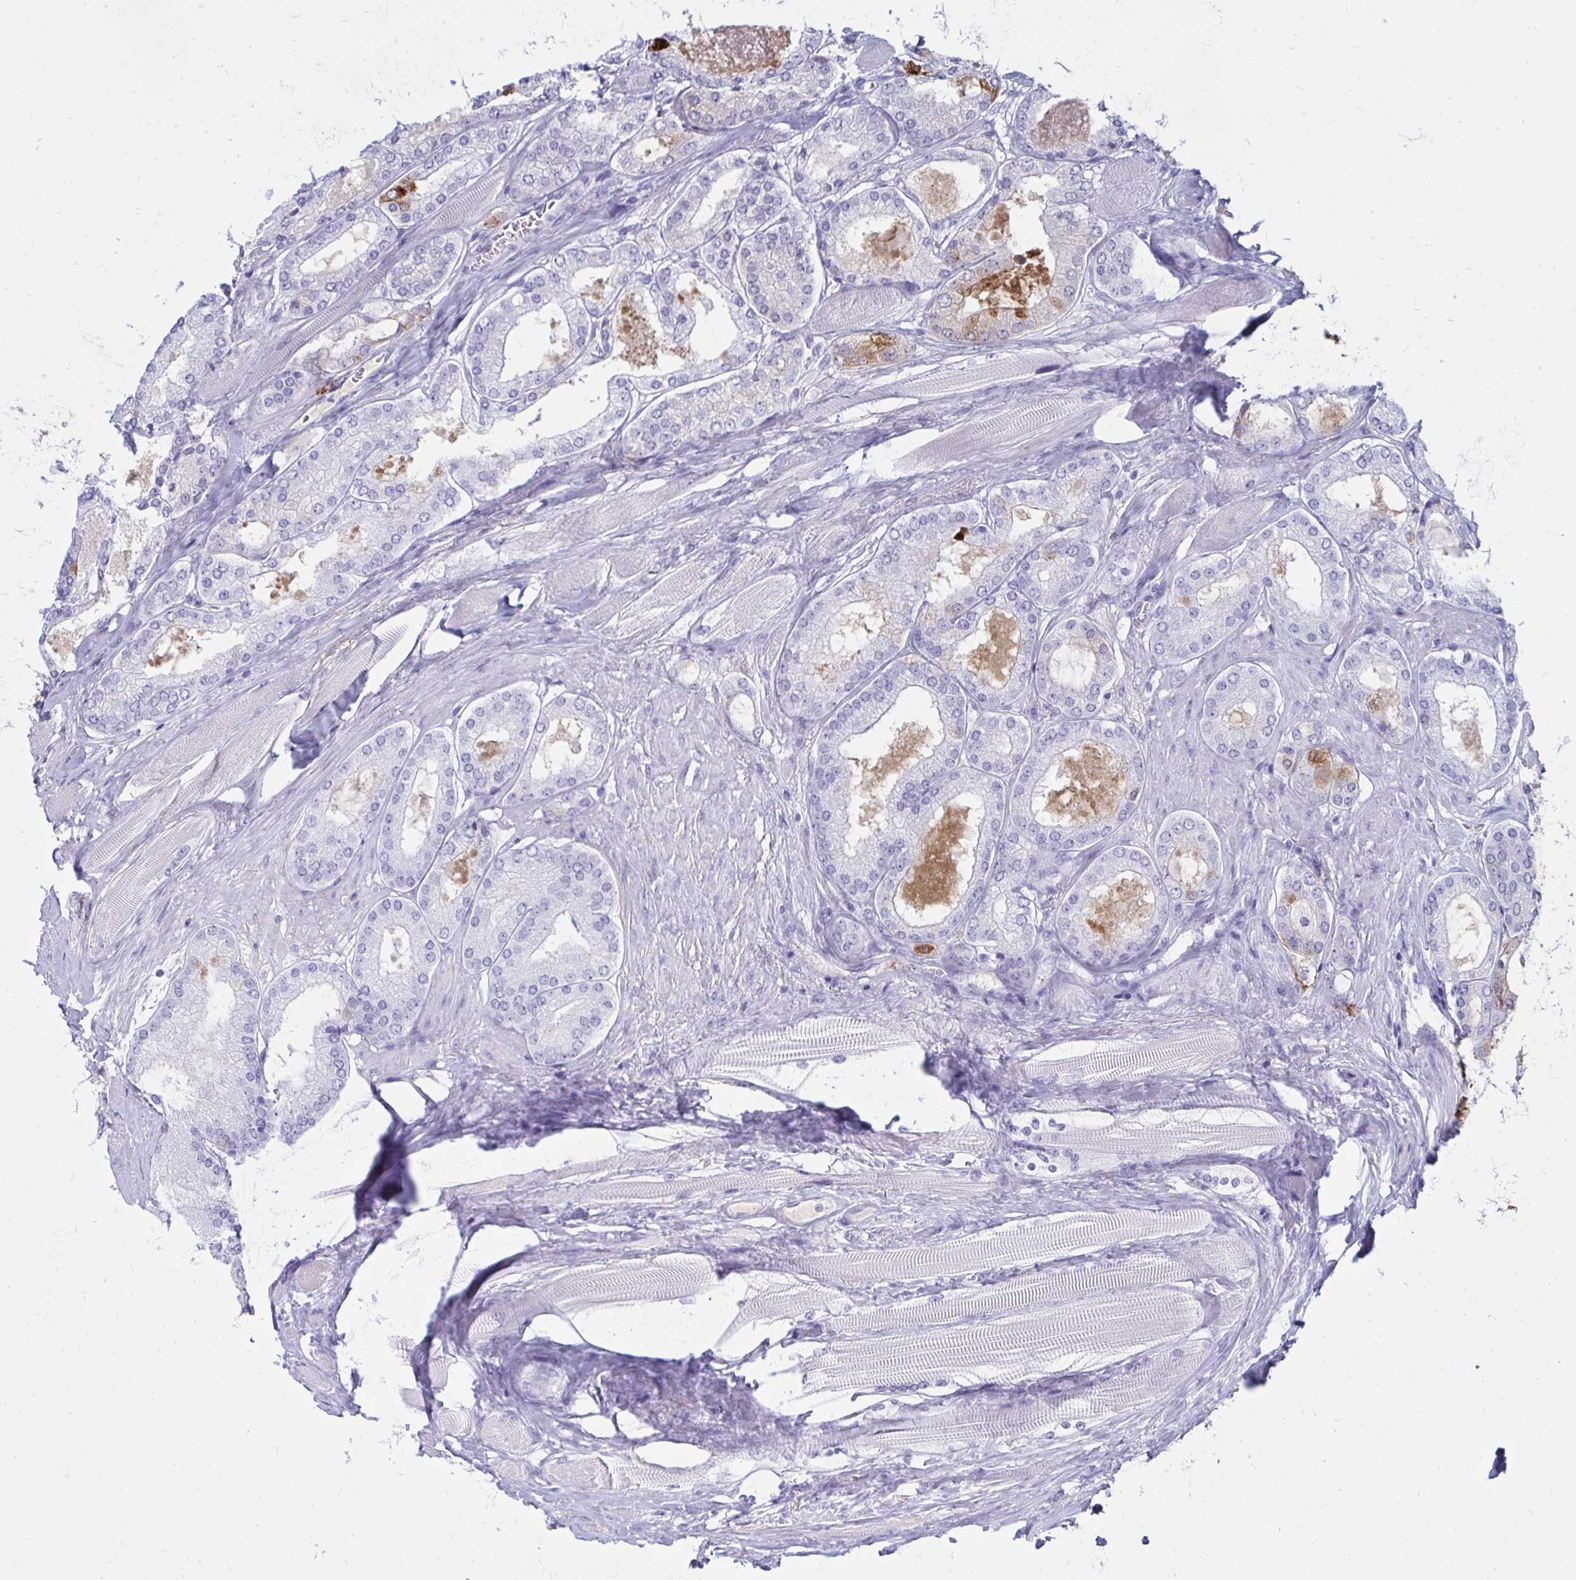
{"staining": {"intensity": "moderate", "quantity": "<25%", "location": "cytoplasmic/membranous"}, "tissue": "prostate cancer", "cell_type": "Tumor cells", "image_type": "cancer", "snomed": [{"axis": "morphology", "description": "Adenocarcinoma, High grade"}, {"axis": "topography", "description": "Prostate"}], "caption": "This image exhibits IHC staining of human high-grade adenocarcinoma (prostate), with low moderate cytoplasmic/membranous staining in approximately <25% of tumor cells.", "gene": "OR10R2", "patient": {"sex": "male", "age": 67}}